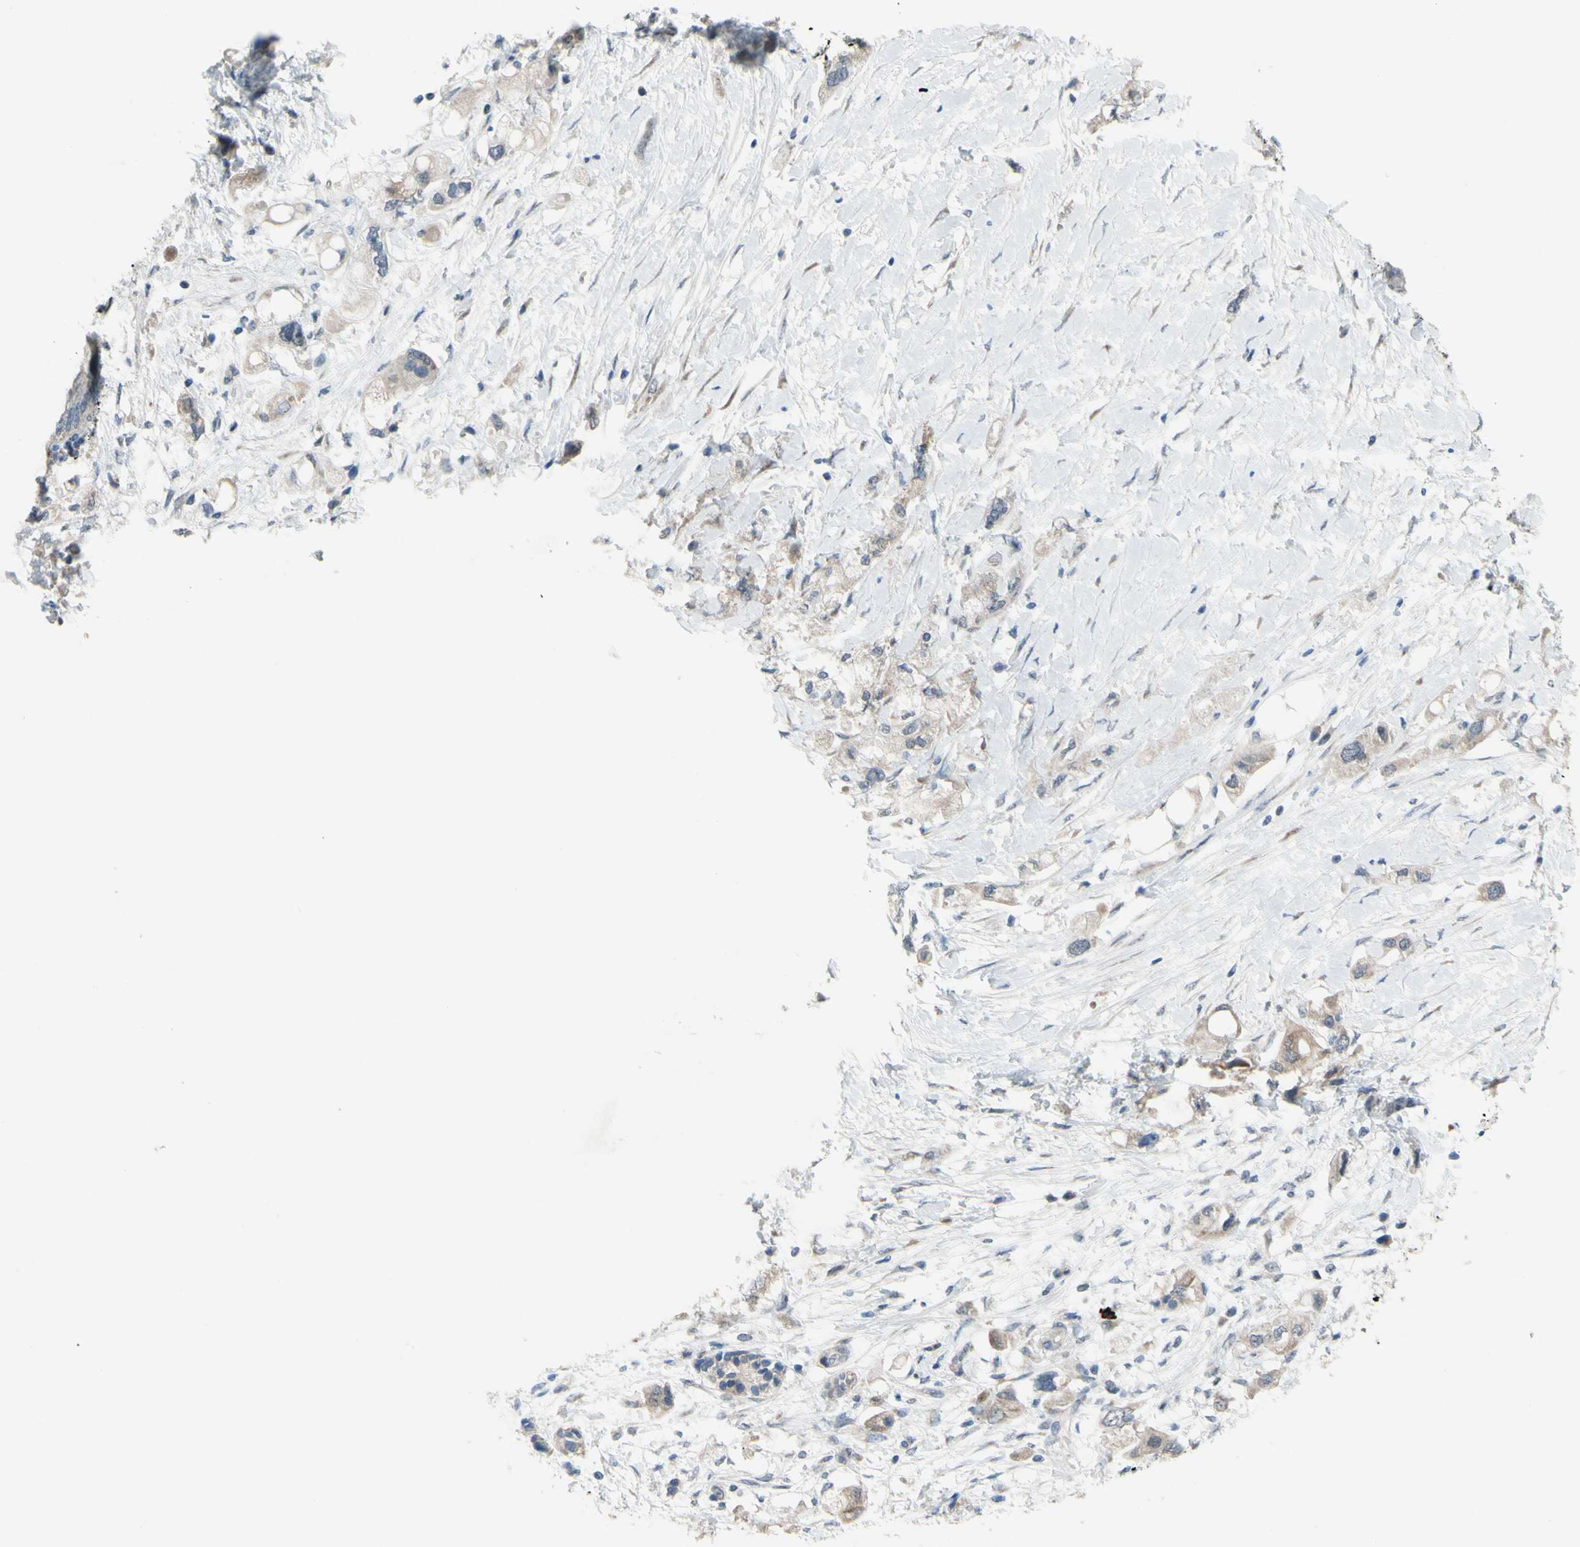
{"staining": {"intensity": "weak", "quantity": ">75%", "location": "cytoplasmic/membranous"}, "tissue": "pancreatic cancer", "cell_type": "Tumor cells", "image_type": "cancer", "snomed": [{"axis": "morphology", "description": "Adenocarcinoma, NOS"}, {"axis": "topography", "description": "Pancreas"}], "caption": "About >75% of tumor cells in adenocarcinoma (pancreatic) display weak cytoplasmic/membranous protein positivity as visualized by brown immunohistochemical staining.", "gene": "GRAMD2B", "patient": {"sex": "female", "age": 56}}